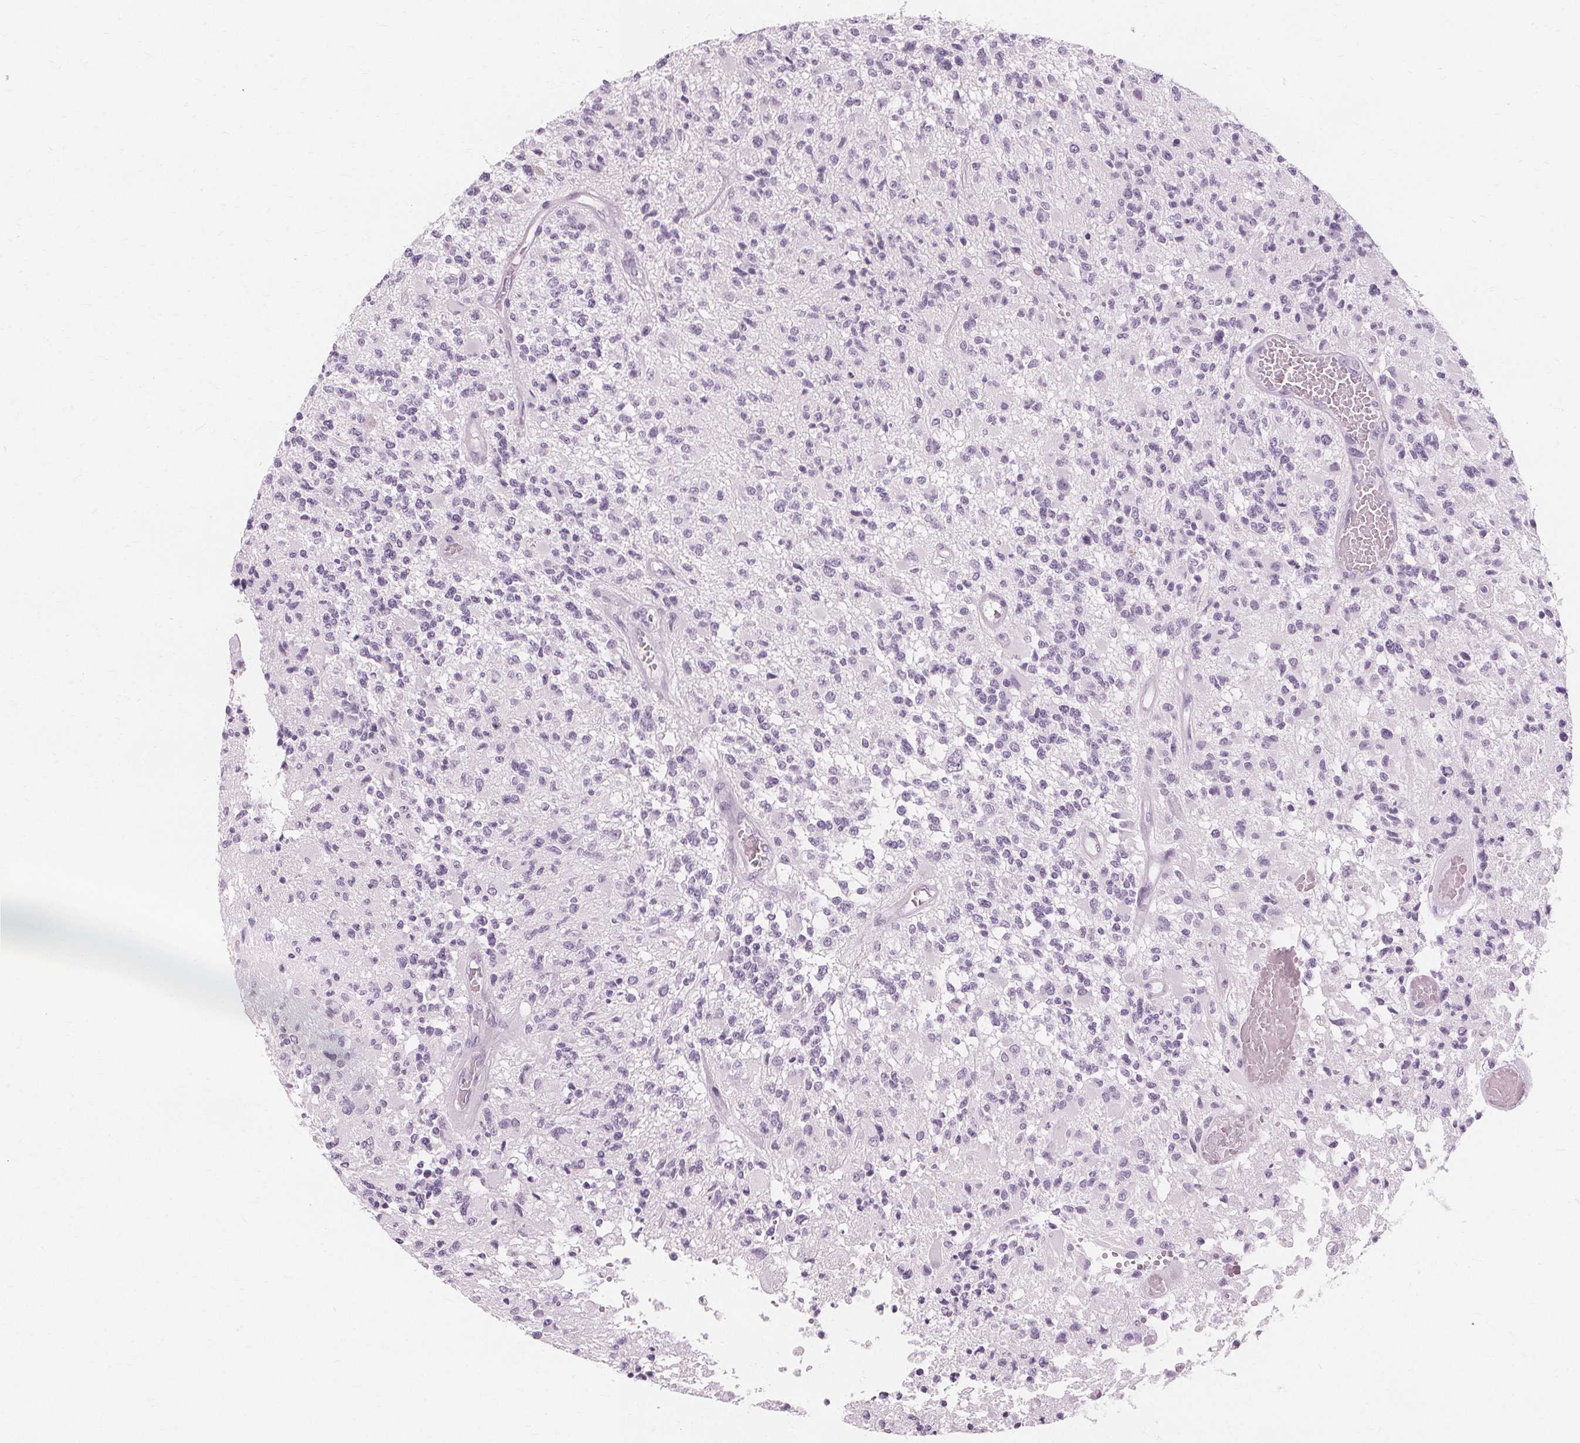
{"staining": {"intensity": "negative", "quantity": "none", "location": "none"}, "tissue": "glioma", "cell_type": "Tumor cells", "image_type": "cancer", "snomed": [{"axis": "morphology", "description": "Glioma, malignant, High grade"}, {"axis": "topography", "description": "Brain"}], "caption": "This is an immunohistochemistry photomicrograph of human malignant glioma (high-grade). There is no expression in tumor cells.", "gene": "TFF1", "patient": {"sex": "female", "age": 63}}